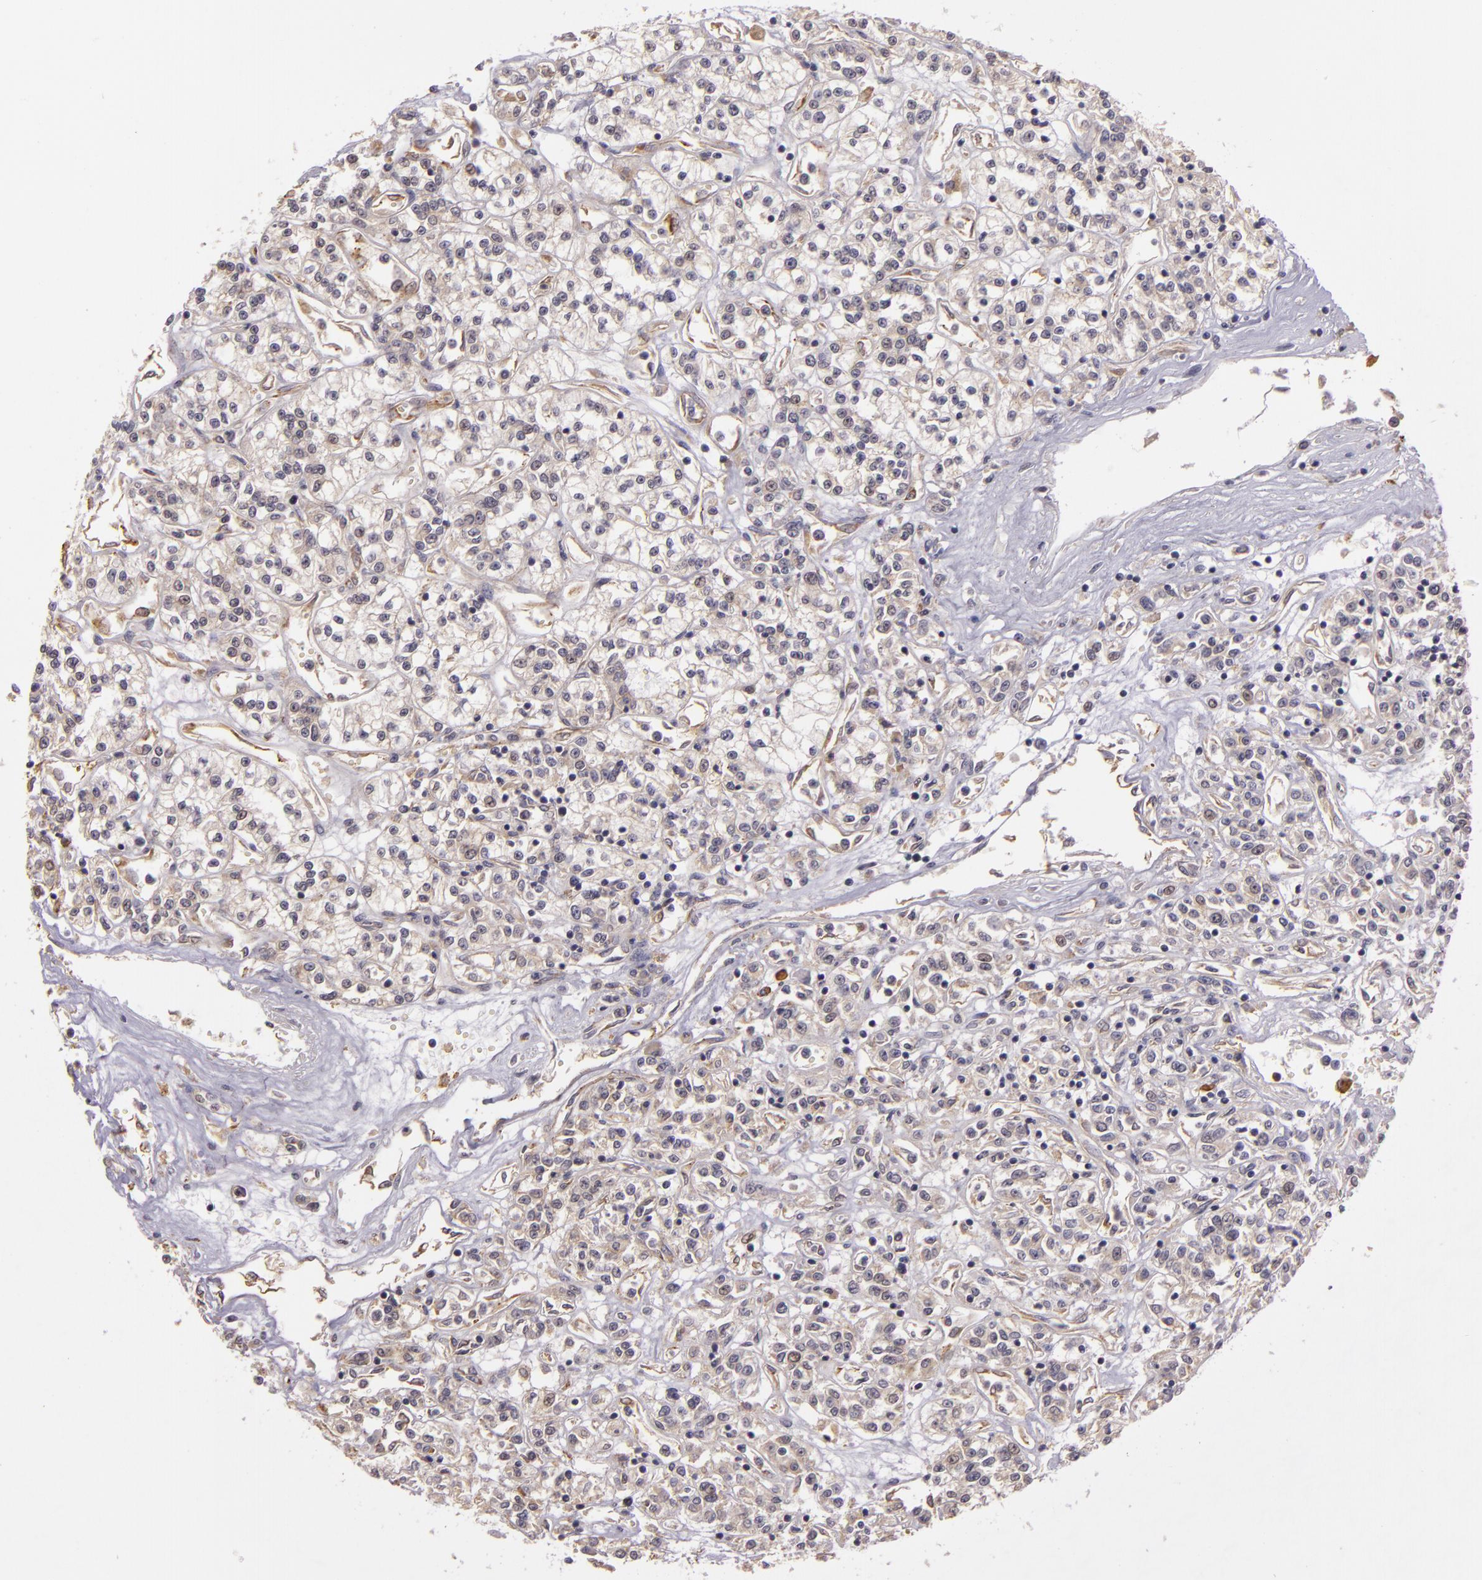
{"staining": {"intensity": "negative", "quantity": "none", "location": "none"}, "tissue": "renal cancer", "cell_type": "Tumor cells", "image_type": "cancer", "snomed": [{"axis": "morphology", "description": "Adenocarcinoma, NOS"}, {"axis": "topography", "description": "Kidney"}], "caption": "An image of adenocarcinoma (renal) stained for a protein shows no brown staining in tumor cells. (DAB IHC with hematoxylin counter stain).", "gene": "SYTL4", "patient": {"sex": "female", "age": 76}}